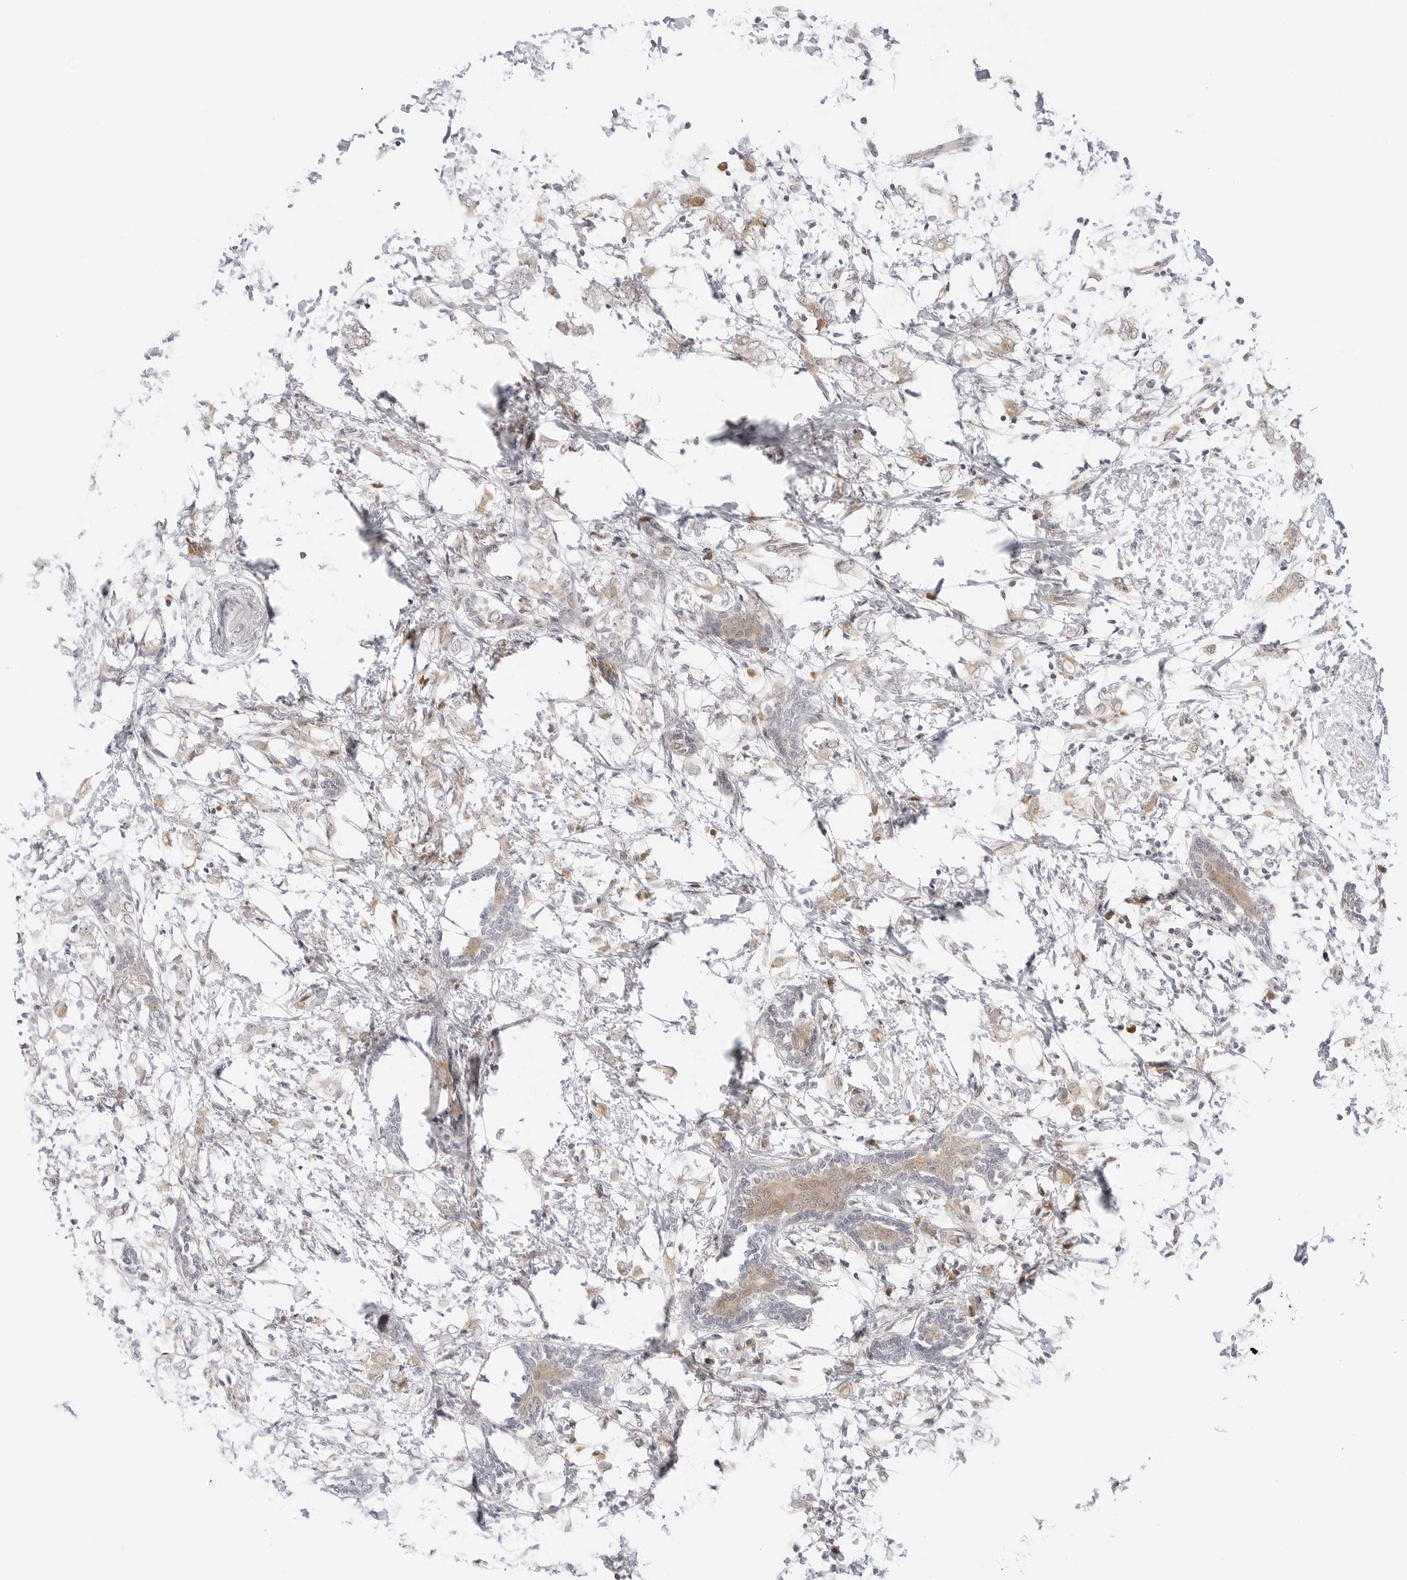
{"staining": {"intensity": "weak", "quantity": "<25%", "location": "cytoplasmic/membranous"}, "tissue": "breast cancer", "cell_type": "Tumor cells", "image_type": "cancer", "snomed": [{"axis": "morphology", "description": "Normal tissue, NOS"}, {"axis": "morphology", "description": "Lobular carcinoma"}, {"axis": "topography", "description": "Breast"}], "caption": "Photomicrograph shows no protein expression in tumor cells of breast cancer tissue.", "gene": "TCP1", "patient": {"sex": "female", "age": 47}}